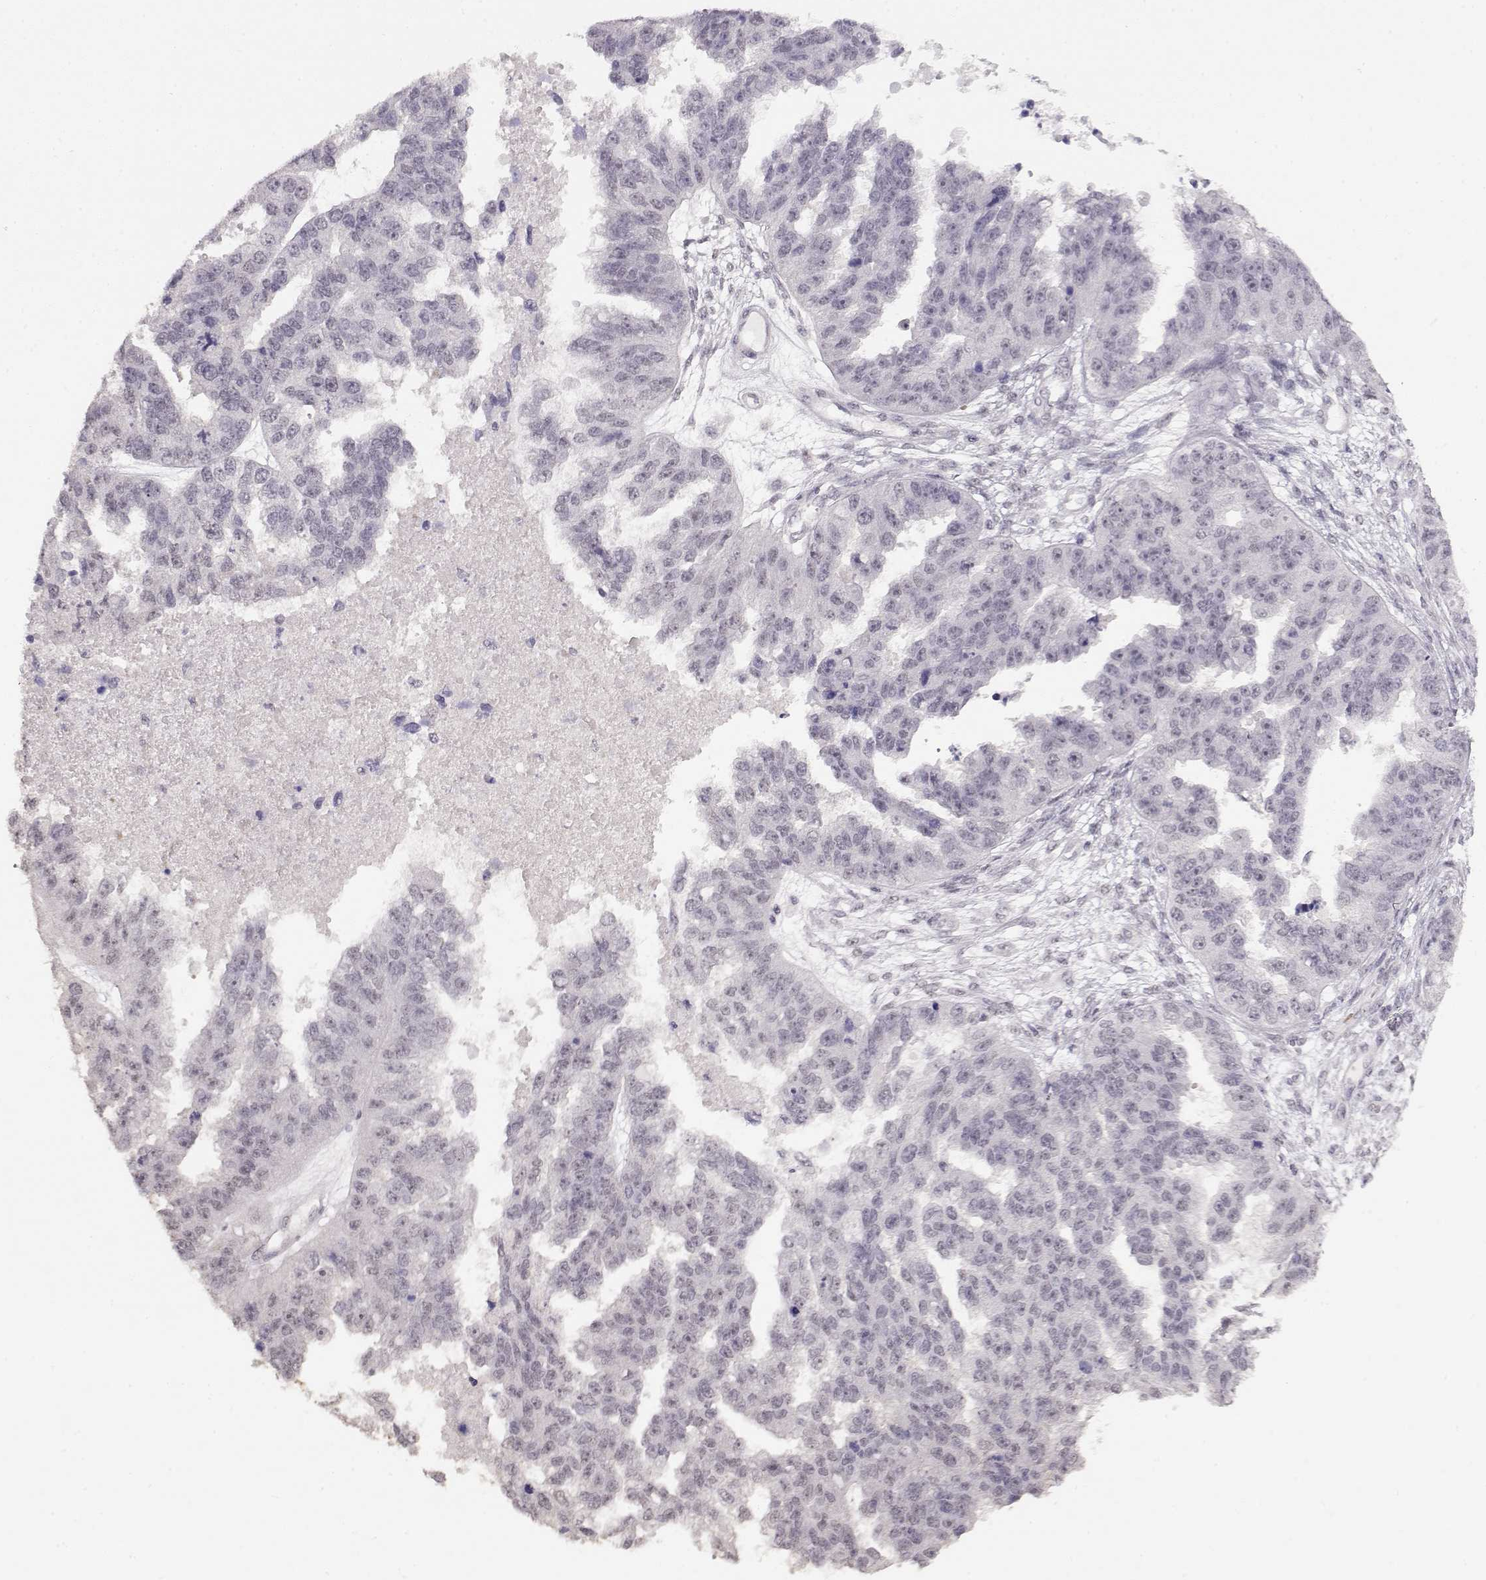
{"staining": {"intensity": "negative", "quantity": "none", "location": "none"}, "tissue": "ovarian cancer", "cell_type": "Tumor cells", "image_type": "cancer", "snomed": [{"axis": "morphology", "description": "Cystadenocarcinoma, serous, NOS"}, {"axis": "topography", "description": "Ovary"}], "caption": "The photomicrograph shows no staining of tumor cells in serous cystadenocarcinoma (ovarian).", "gene": "PCP4", "patient": {"sex": "female", "age": 58}}